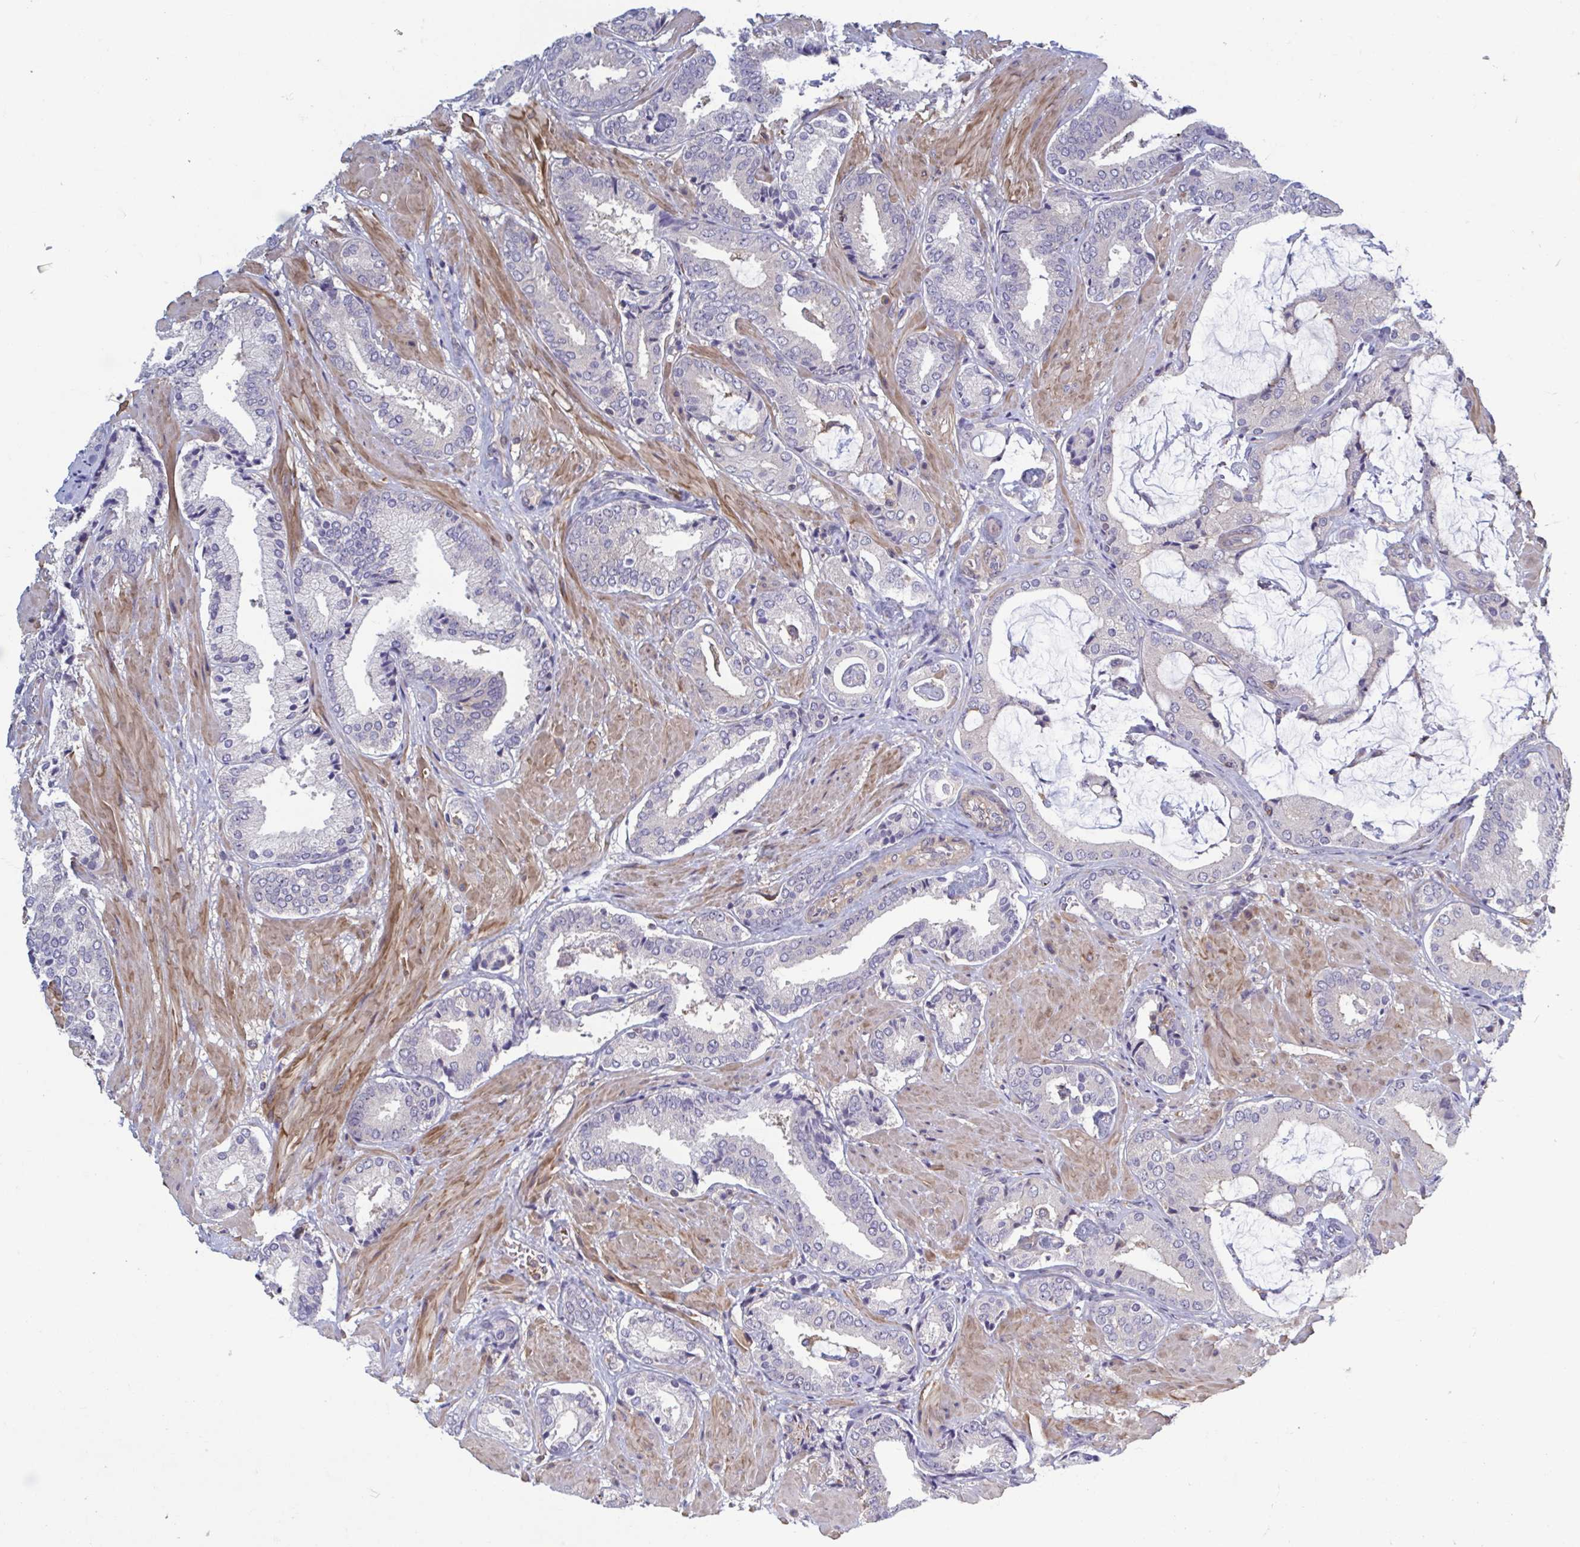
{"staining": {"intensity": "negative", "quantity": "none", "location": "none"}, "tissue": "prostate cancer", "cell_type": "Tumor cells", "image_type": "cancer", "snomed": [{"axis": "morphology", "description": "Adenocarcinoma, High grade"}, {"axis": "topography", "description": "Prostate"}], "caption": "DAB (3,3'-diaminobenzidine) immunohistochemical staining of prostate cancer (adenocarcinoma (high-grade)) shows no significant expression in tumor cells. The staining is performed using DAB brown chromogen with nuclei counter-stained in using hematoxylin.", "gene": "LRRC38", "patient": {"sex": "male", "age": 56}}